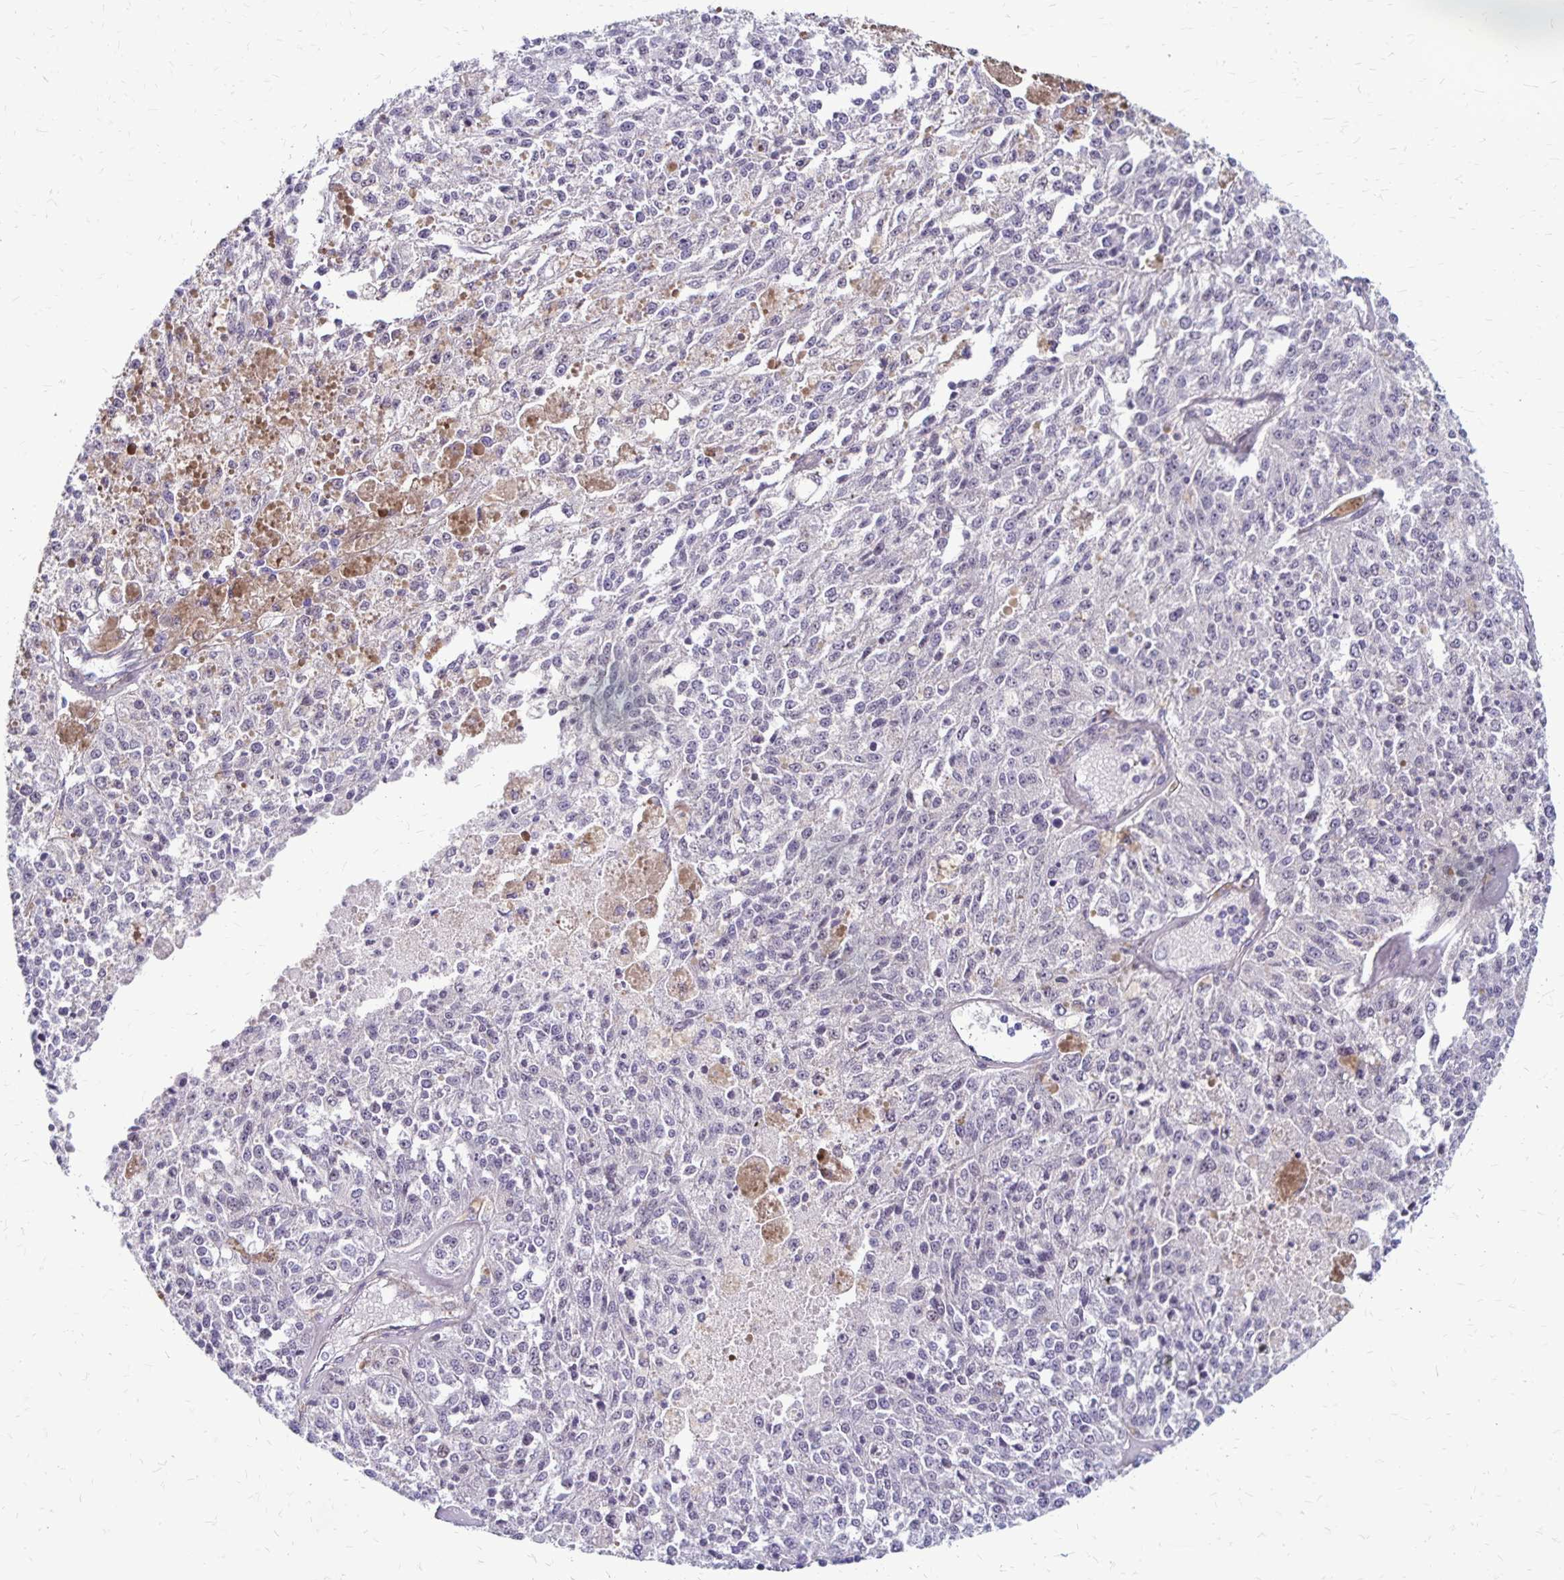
{"staining": {"intensity": "negative", "quantity": "none", "location": "none"}, "tissue": "melanoma", "cell_type": "Tumor cells", "image_type": "cancer", "snomed": [{"axis": "morphology", "description": "Malignant melanoma, Metastatic site"}, {"axis": "topography", "description": "Lymph node"}], "caption": "Immunohistochemistry (IHC) of human melanoma displays no positivity in tumor cells.", "gene": "TNS3", "patient": {"sex": "female", "age": 64}}